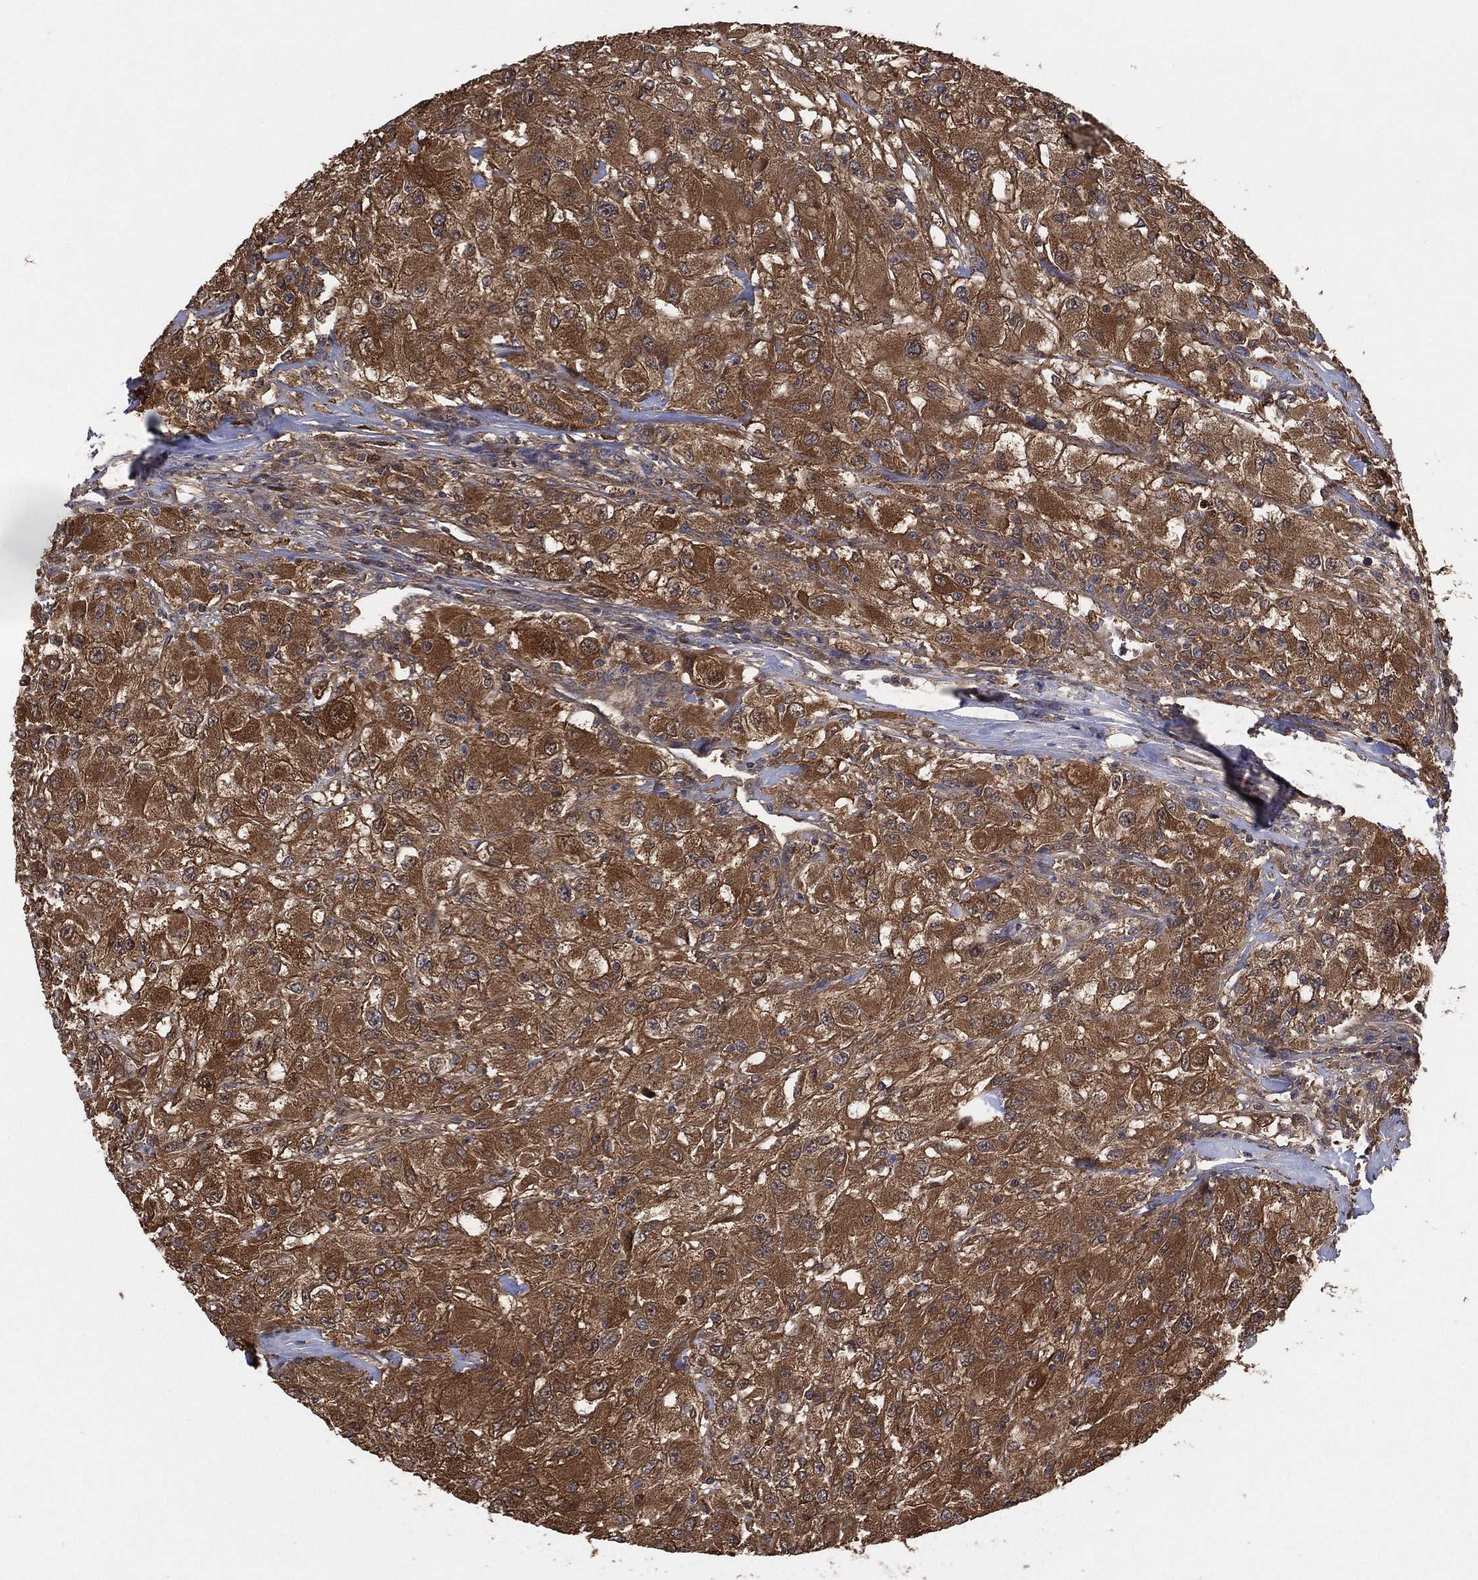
{"staining": {"intensity": "strong", "quantity": ">75%", "location": "cytoplasmic/membranous"}, "tissue": "renal cancer", "cell_type": "Tumor cells", "image_type": "cancer", "snomed": [{"axis": "morphology", "description": "Adenocarcinoma, NOS"}, {"axis": "topography", "description": "Kidney"}], "caption": "An immunohistochemistry (IHC) histopathology image of neoplastic tissue is shown. Protein staining in brown labels strong cytoplasmic/membranous positivity in renal cancer (adenocarcinoma) within tumor cells.", "gene": "PSMG4", "patient": {"sex": "female", "age": 67}}